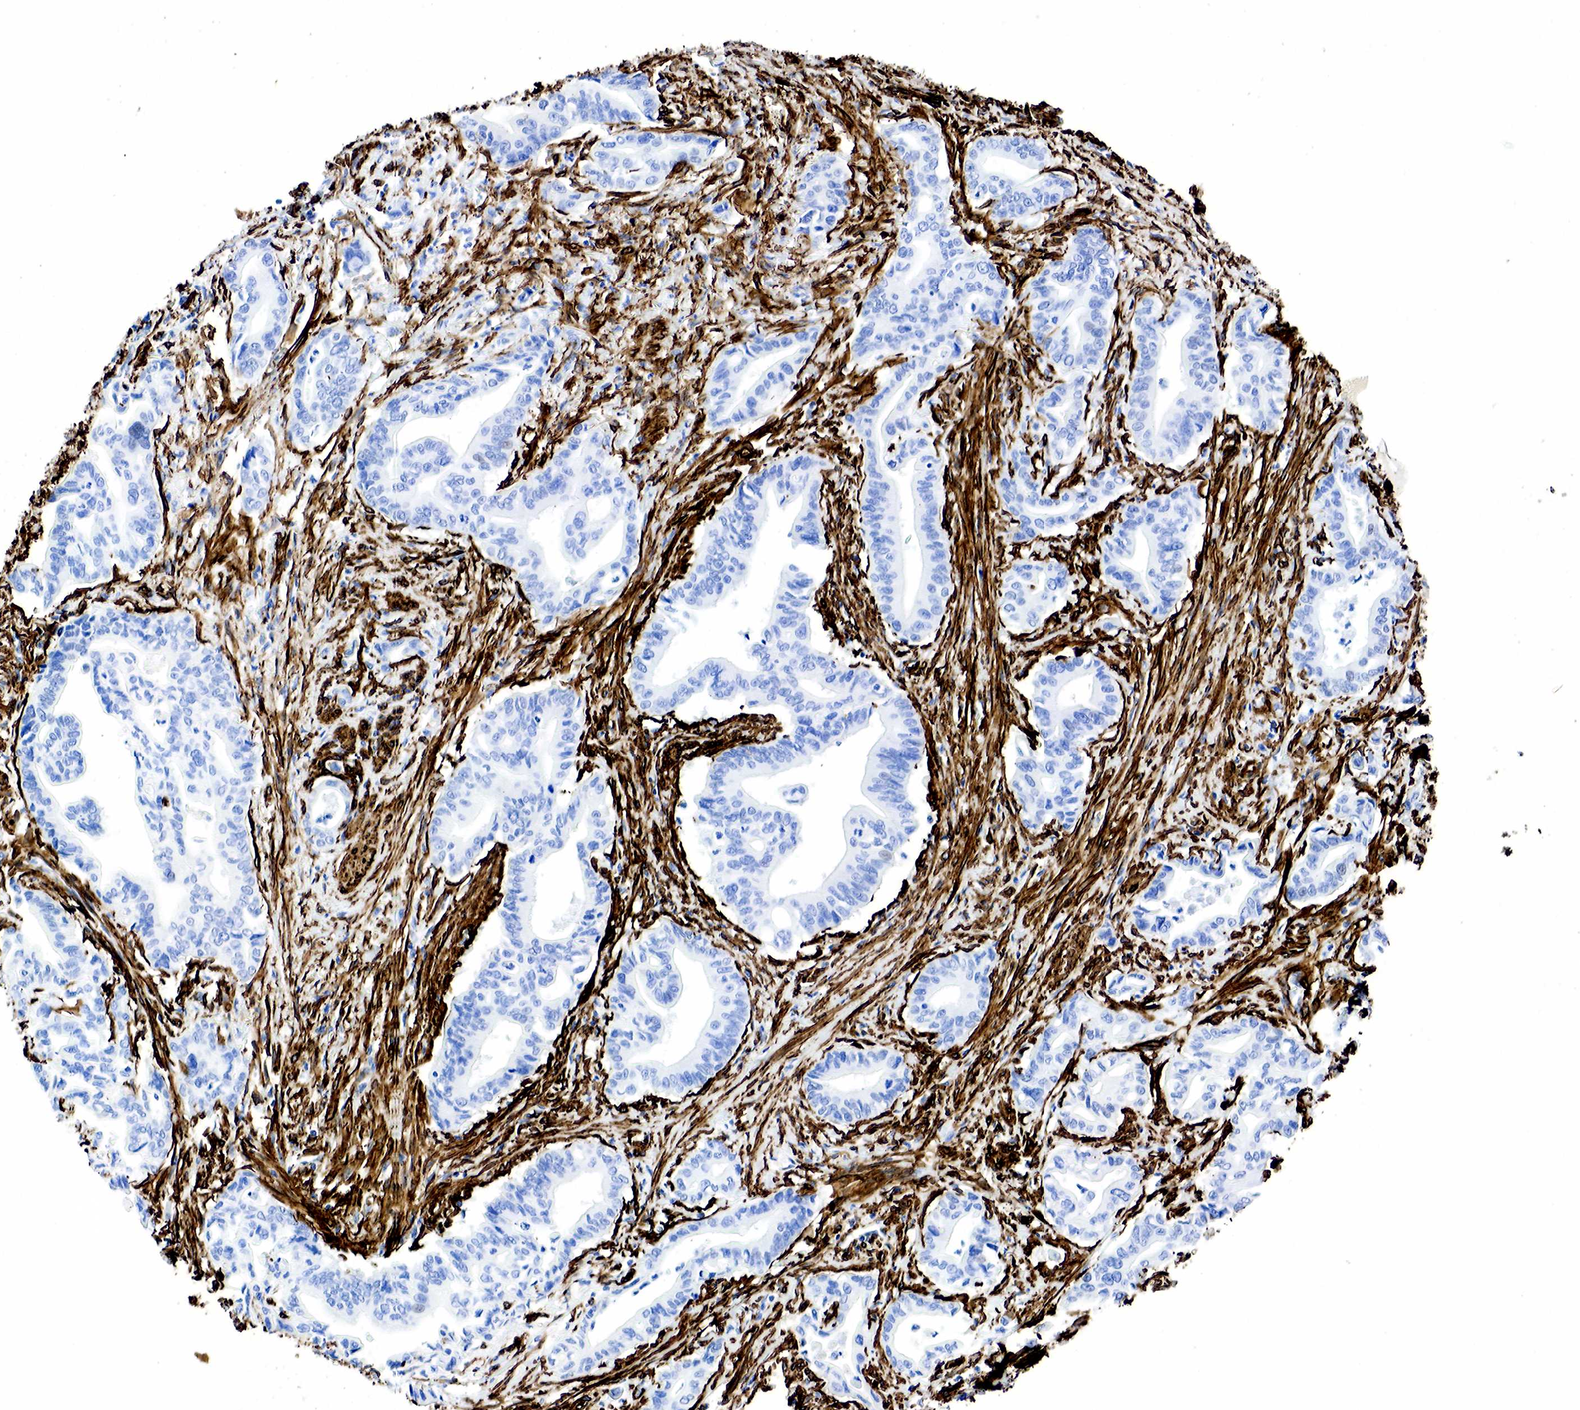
{"staining": {"intensity": "negative", "quantity": "none", "location": "none"}, "tissue": "stomach cancer", "cell_type": "Tumor cells", "image_type": "cancer", "snomed": [{"axis": "morphology", "description": "Adenocarcinoma, NOS"}, {"axis": "topography", "description": "Stomach"}], "caption": "High magnification brightfield microscopy of stomach adenocarcinoma stained with DAB (3,3'-diaminobenzidine) (brown) and counterstained with hematoxylin (blue): tumor cells show no significant staining.", "gene": "ACTA2", "patient": {"sex": "female", "age": 76}}